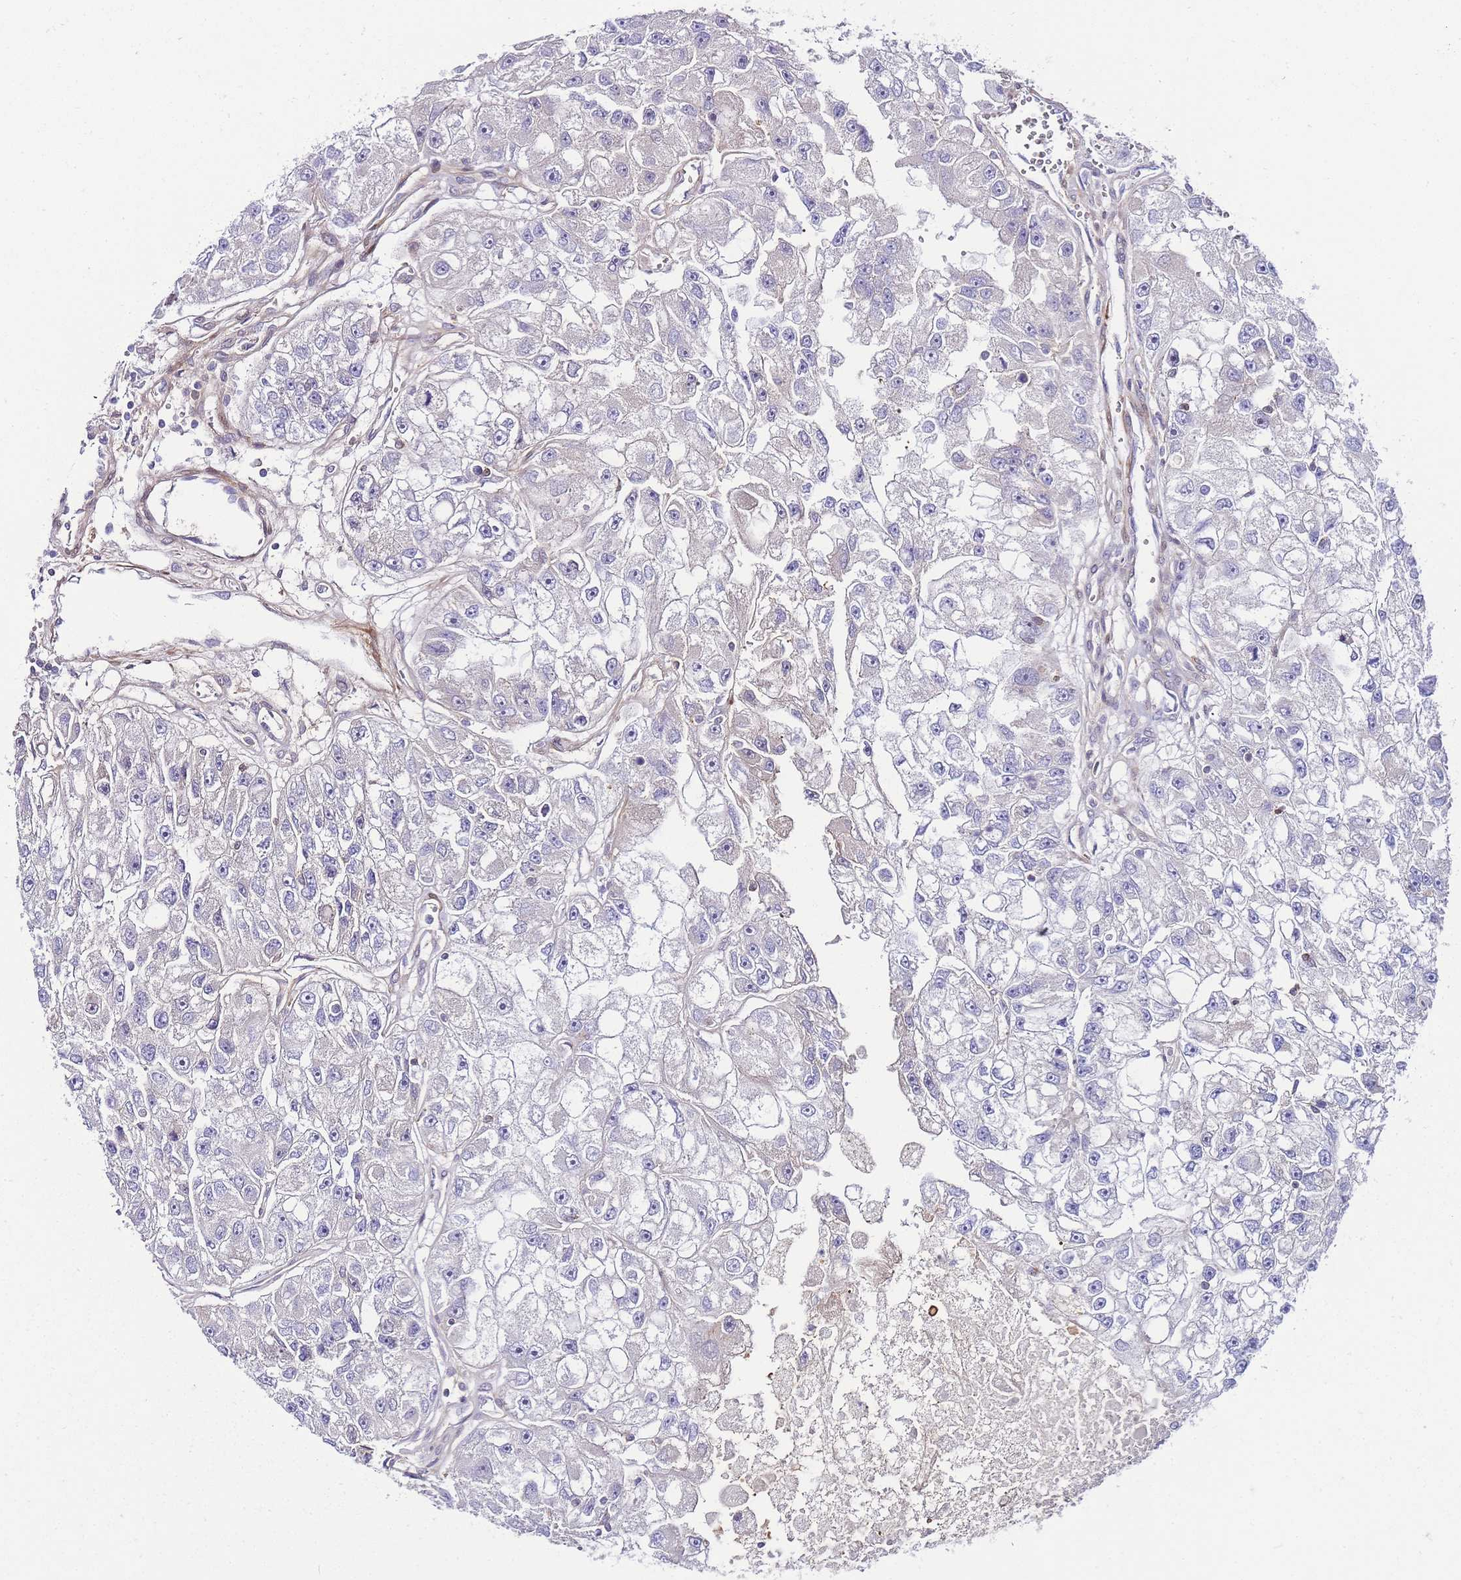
{"staining": {"intensity": "negative", "quantity": "none", "location": "none"}, "tissue": "renal cancer", "cell_type": "Tumor cells", "image_type": "cancer", "snomed": [{"axis": "morphology", "description": "Adenocarcinoma, NOS"}, {"axis": "topography", "description": "Kidney"}], "caption": "Tumor cells show no significant positivity in renal cancer (adenocarcinoma).", "gene": "FBN3", "patient": {"sex": "male", "age": 63}}